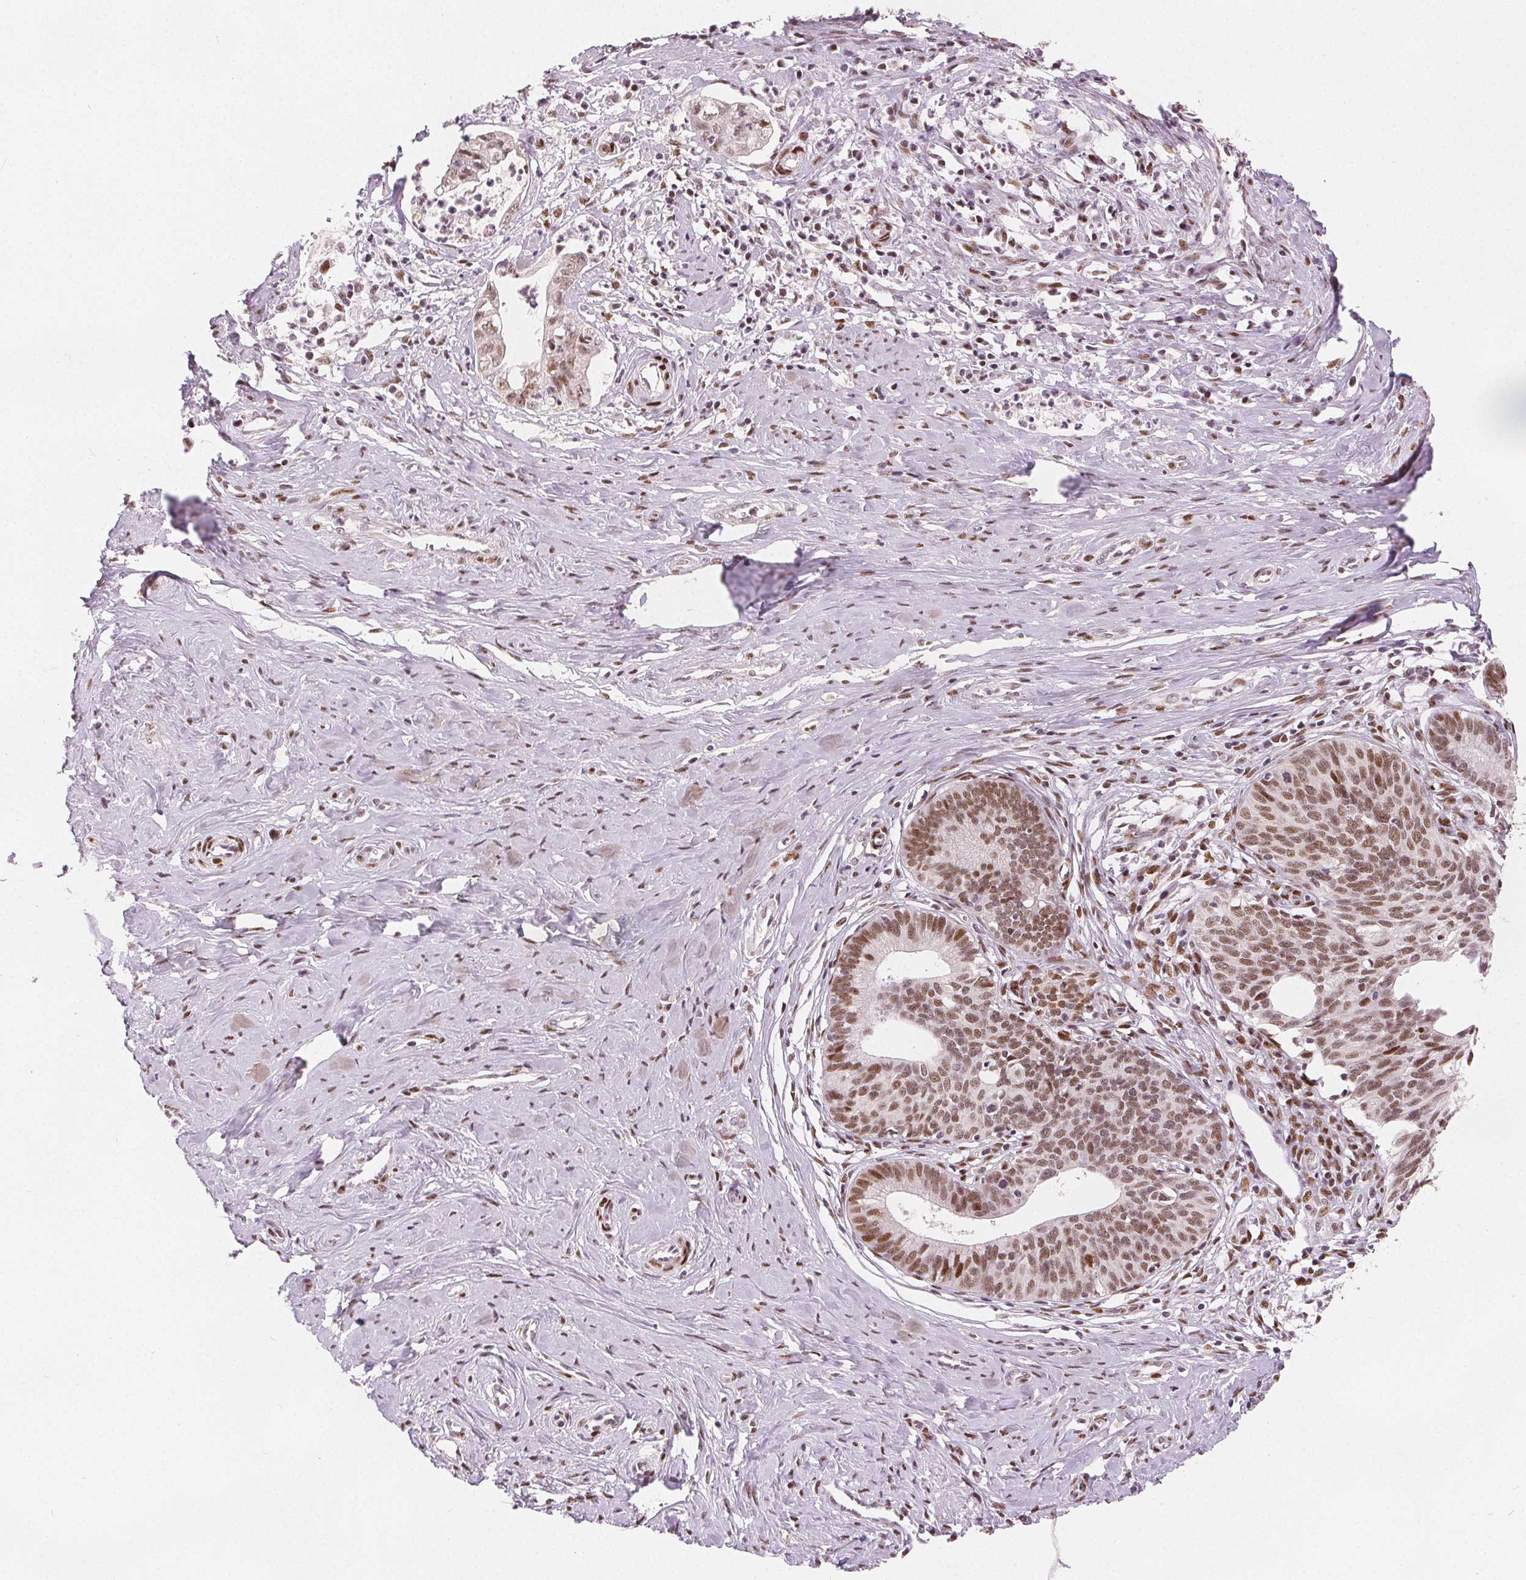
{"staining": {"intensity": "moderate", "quantity": ">75%", "location": "nuclear"}, "tissue": "cervical cancer", "cell_type": "Tumor cells", "image_type": "cancer", "snomed": [{"axis": "morphology", "description": "Normal tissue, NOS"}, {"axis": "morphology", "description": "Adenocarcinoma, NOS"}, {"axis": "topography", "description": "Cervix"}], "caption": "This is a micrograph of IHC staining of adenocarcinoma (cervical), which shows moderate positivity in the nuclear of tumor cells.", "gene": "ZNF703", "patient": {"sex": "female", "age": 38}}